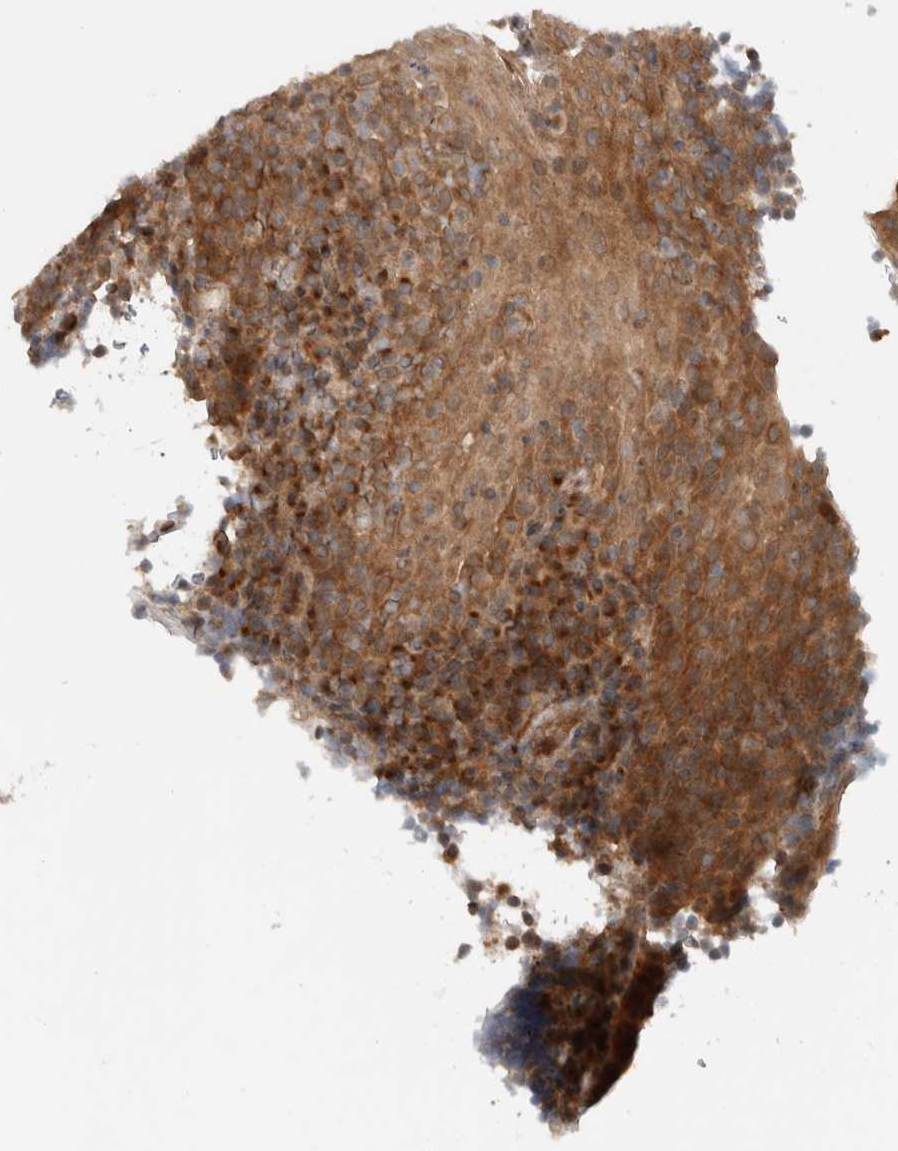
{"staining": {"intensity": "moderate", "quantity": ">75%", "location": "cytoplasmic/membranous"}, "tissue": "tonsil", "cell_type": "Germinal center cells", "image_type": "normal", "snomed": [{"axis": "morphology", "description": "Normal tissue, NOS"}, {"axis": "topography", "description": "Tonsil"}], "caption": "DAB (3,3'-diaminobenzidine) immunohistochemical staining of unremarkable human tonsil displays moderate cytoplasmic/membranous protein staining in approximately >75% of germinal center cells.", "gene": "KLHL6", "patient": {"sex": "male", "age": 37}}